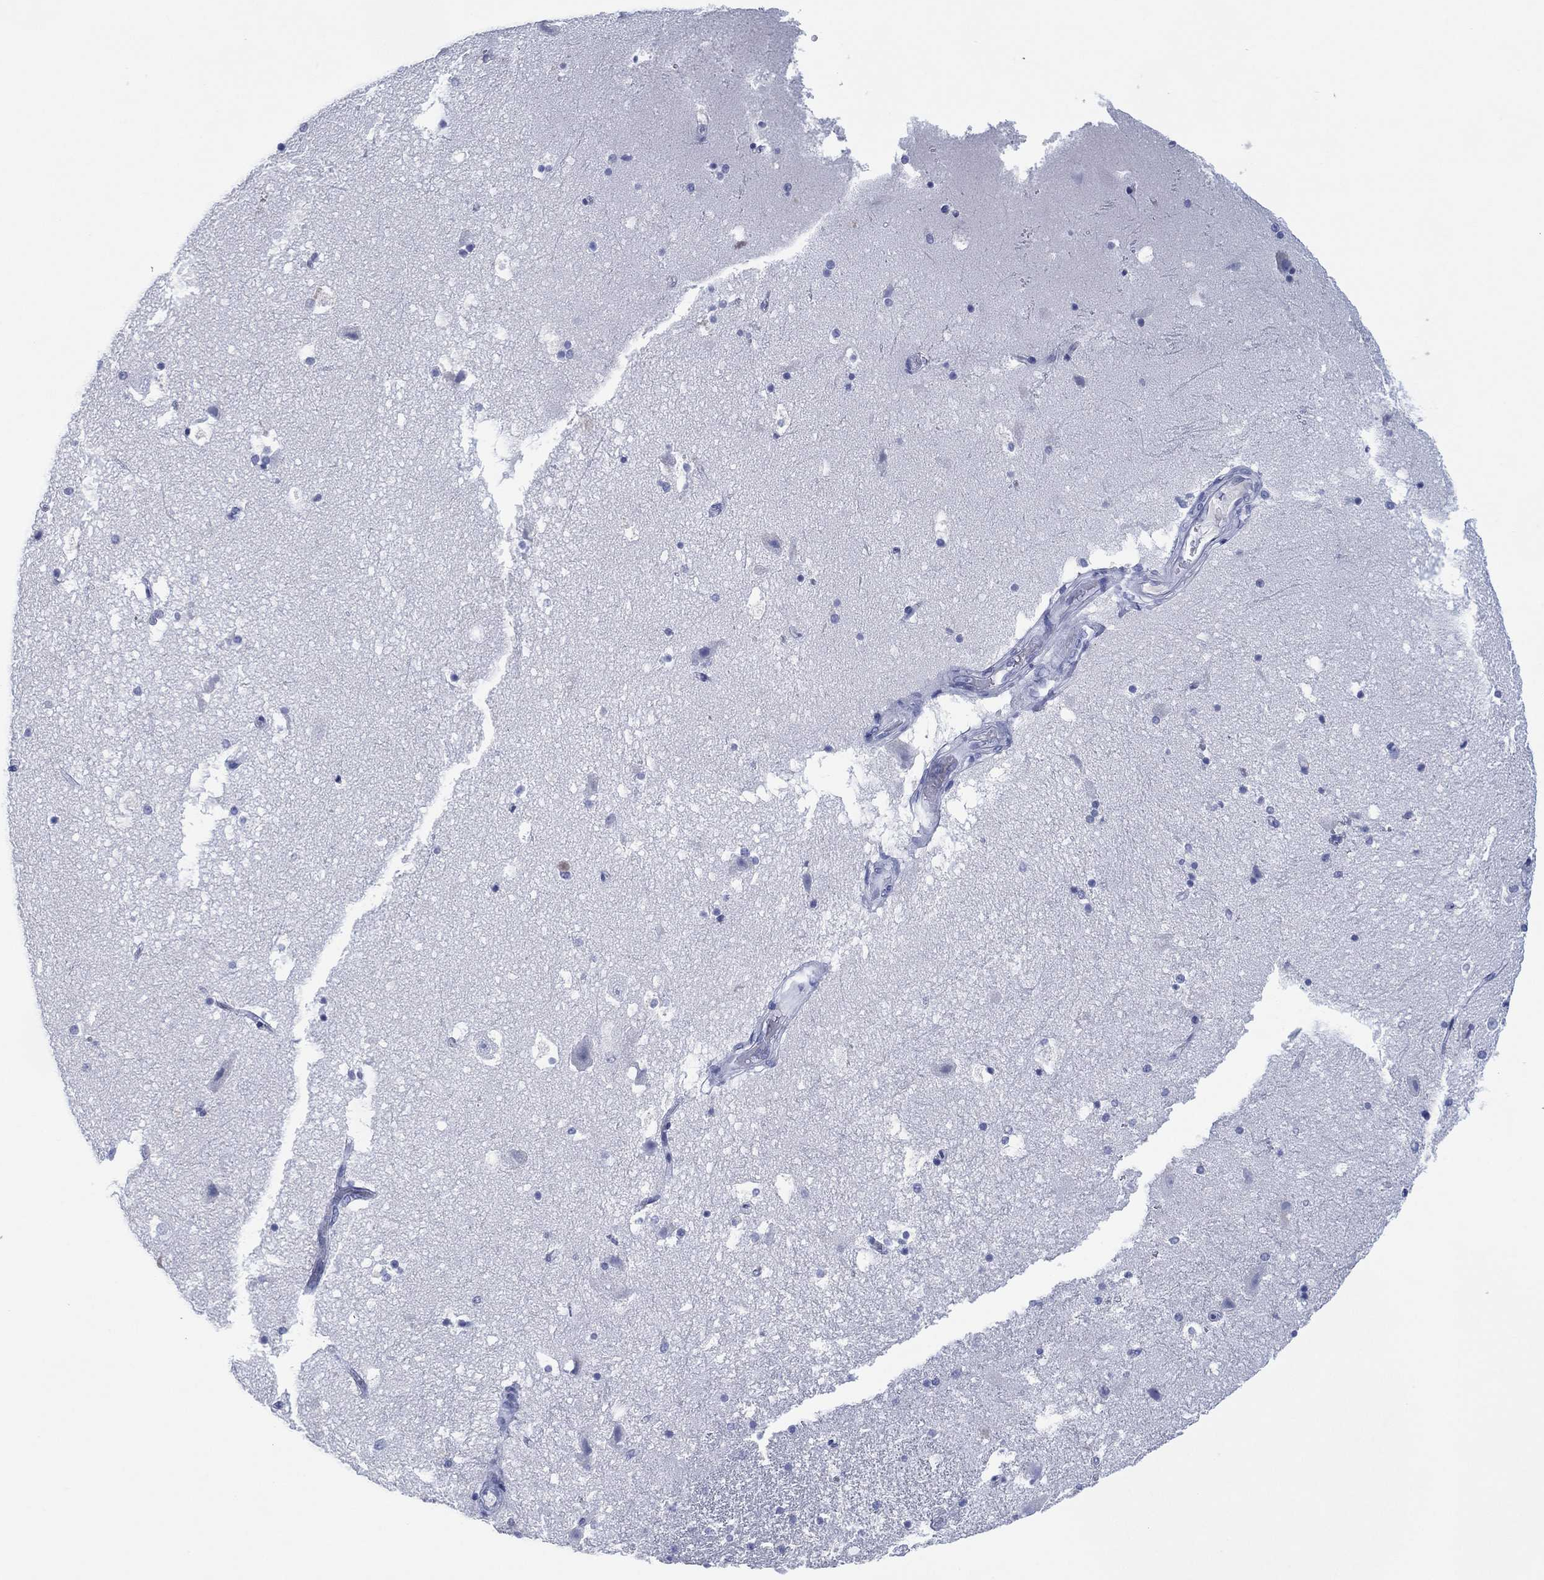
{"staining": {"intensity": "negative", "quantity": "none", "location": "none"}, "tissue": "hippocampus", "cell_type": "Glial cells", "image_type": "normal", "snomed": [{"axis": "morphology", "description": "Normal tissue, NOS"}, {"axis": "topography", "description": "Hippocampus"}], "caption": "This is a histopathology image of immunohistochemistry staining of unremarkable hippocampus, which shows no staining in glial cells.", "gene": "SIGLECL1", "patient": {"sex": "male", "age": 51}}